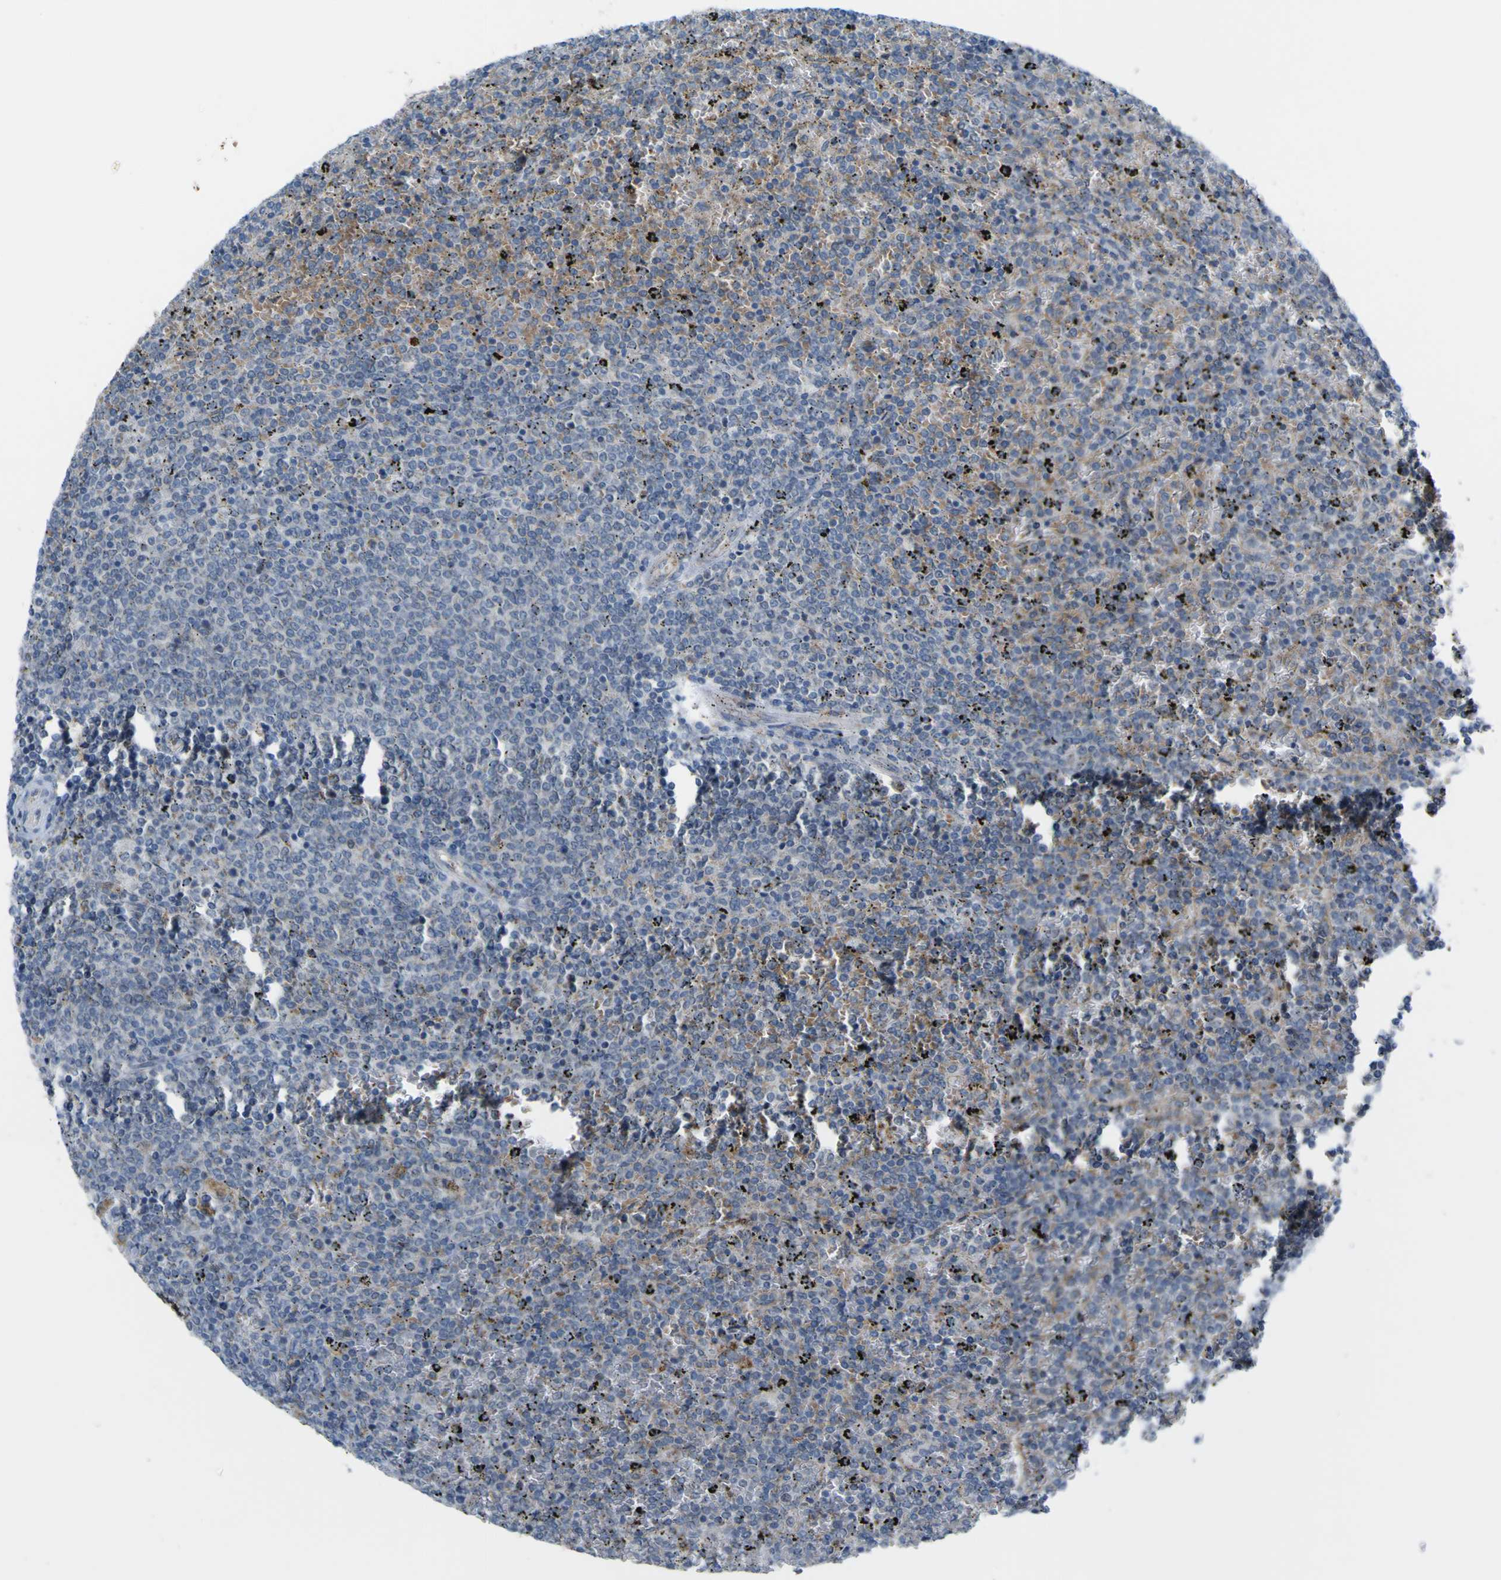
{"staining": {"intensity": "weak", "quantity": "25%-75%", "location": "cytoplasmic/membranous"}, "tissue": "lymphoma", "cell_type": "Tumor cells", "image_type": "cancer", "snomed": [{"axis": "morphology", "description": "Malignant lymphoma, non-Hodgkin's type, Low grade"}, {"axis": "topography", "description": "Spleen"}], "caption": "An immunohistochemistry (IHC) photomicrograph of neoplastic tissue is shown. Protein staining in brown labels weak cytoplasmic/membranous positivity in malignant lymphoma, non-Hodgkin's type (low-grade) within tumor cells. (DAB = brown stain, brightfield microscopy at high magnification).", "gene": "ACBD5", "patient": {"sex": "female", "age": 77}}